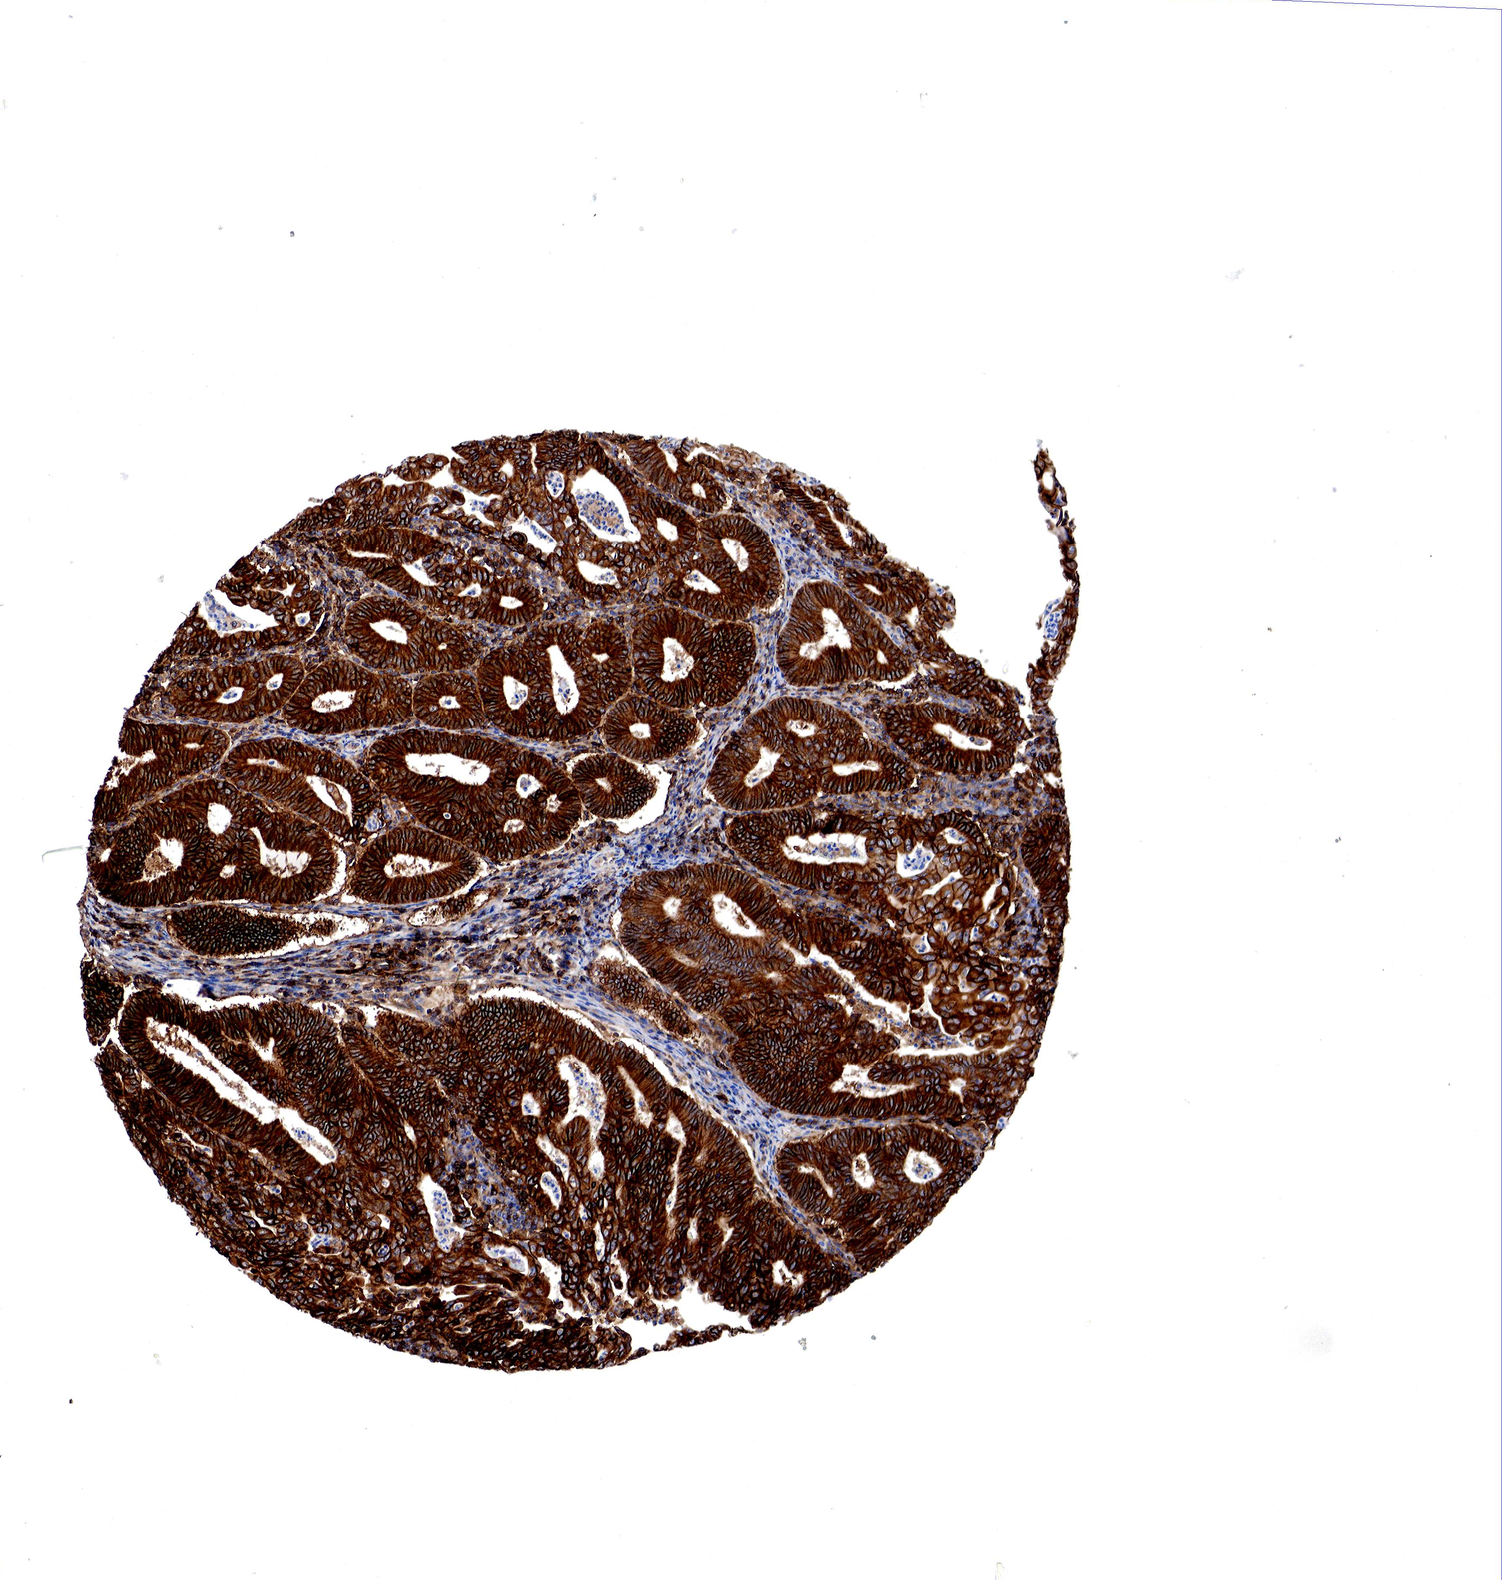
{"staining": {"intensity": "strong", "quantity": ">75%", "location": "cytoplasmic/membranous,nuclear"}, "tissue": "endometrial cancer", "cell_type": "Tumor cells", "image_type": "cancer", "snomed": [{"axis": "morphology", "description": "Adenocarcinoma, NOS"}, {"axis": "topography", "description": "Endometrium"}], "caption": "Human endometrial cancer (adenocarcinoma) stained with a brown dye reveals strong cytoplasmic/membranous and nuclear positive expression in about >75% of tumor cells.", "gene": "PABIR2", "patient": {"sex": "female", "age": 60}}